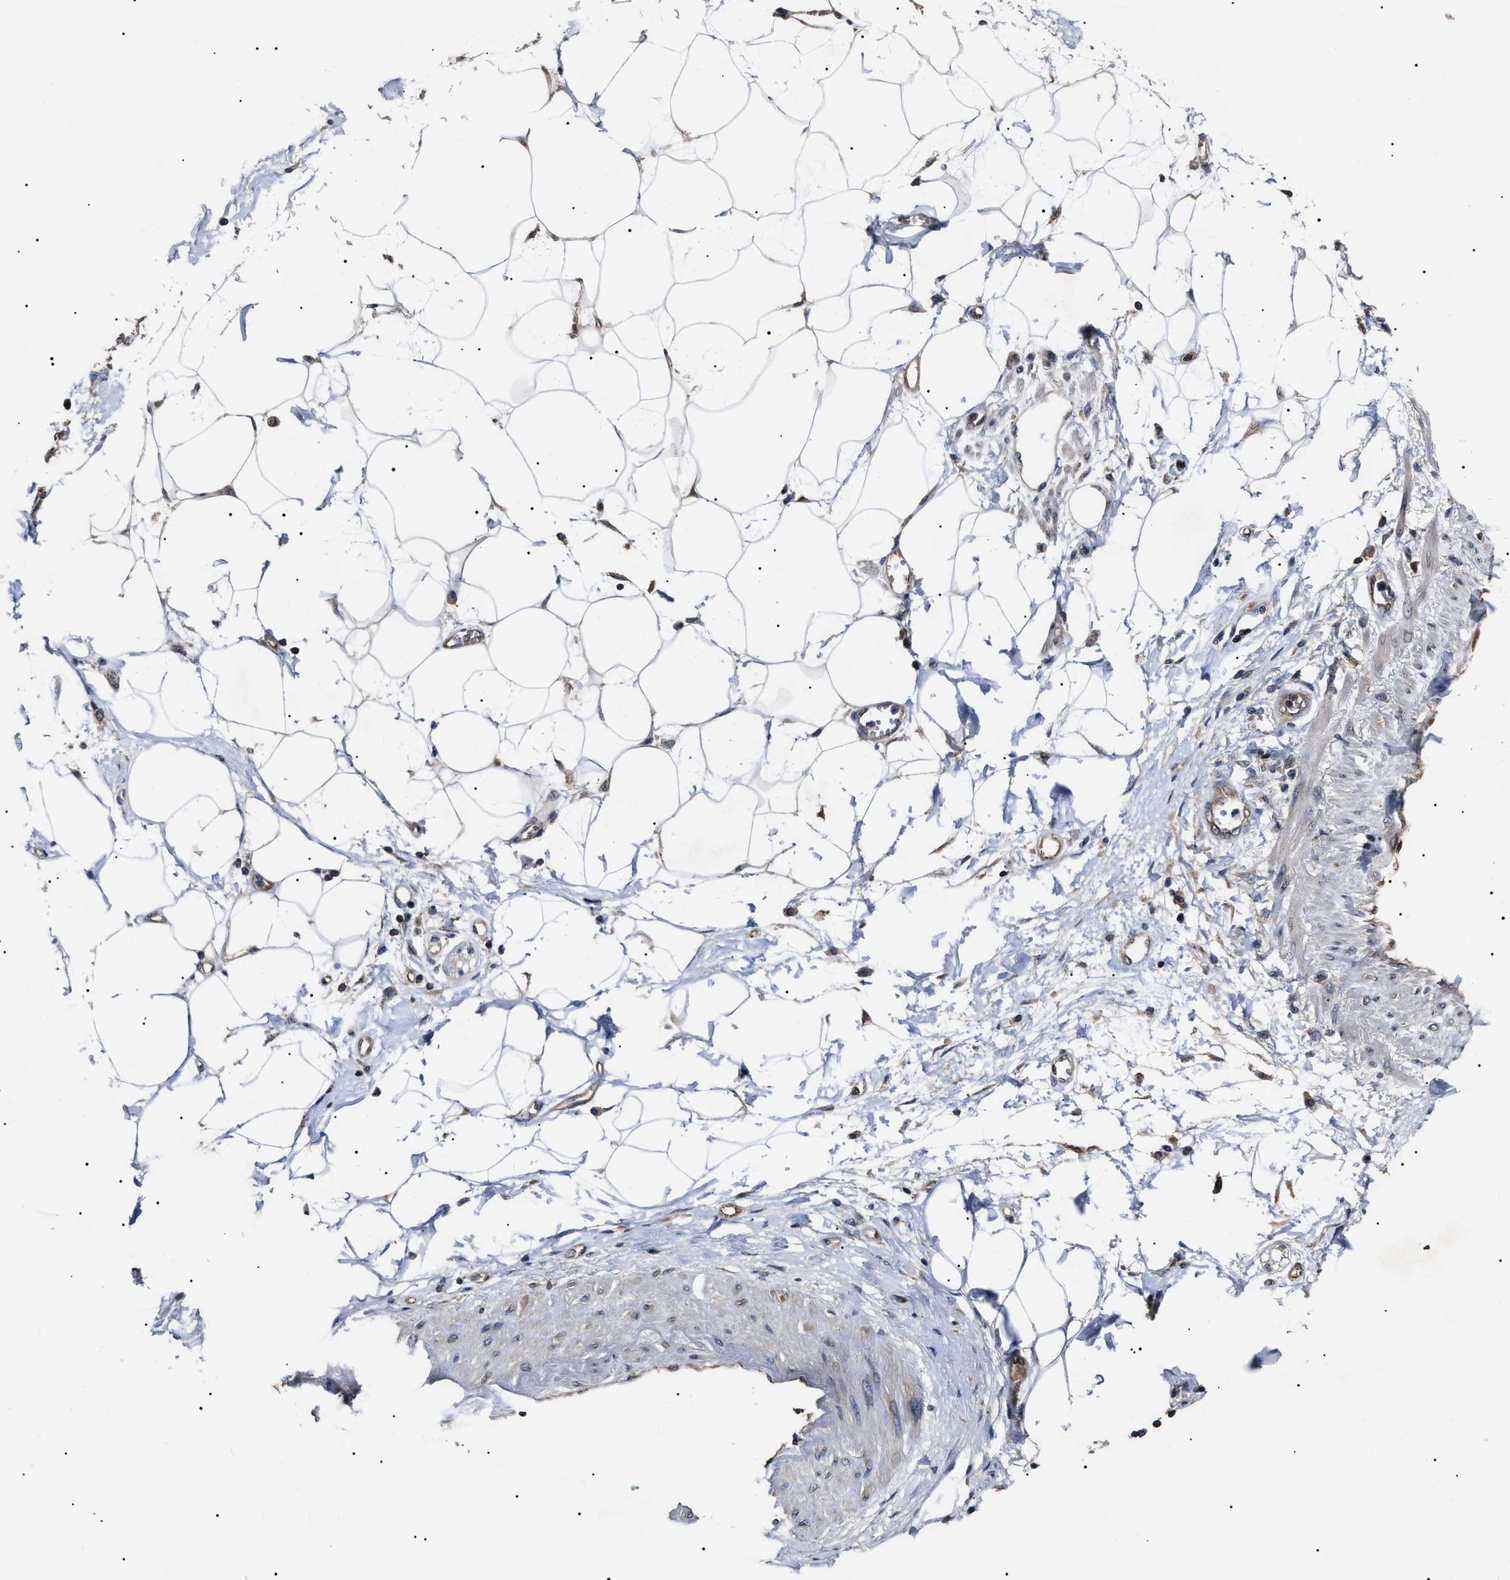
{"staining": {"intensity": "weak", "quantity": ">75%", "location": "cytoplasmic/membranous"}, "tissue": "adipose tissue", "cell_type": "Adipocytes", "image_type": "normal", "snomed": [{"axis": "morphology", "description": "Normal tissue, NOS"}, {"axis": "morphology", "description": "Adenocarcinoma, NOS"}, {"axis": "topography", "description": "Duodenum"}, {"axis": "topography", "description": "Peripheral nerve tissue"}], "caption": "High-power microscopy captured an IHC image of normal adipose tissue, revealing weak cytoplasmic/membranous staining in approximately >75% of adipocytes.", "gene": "CCT8", "patient": {"sex": "female", "age": 60}}